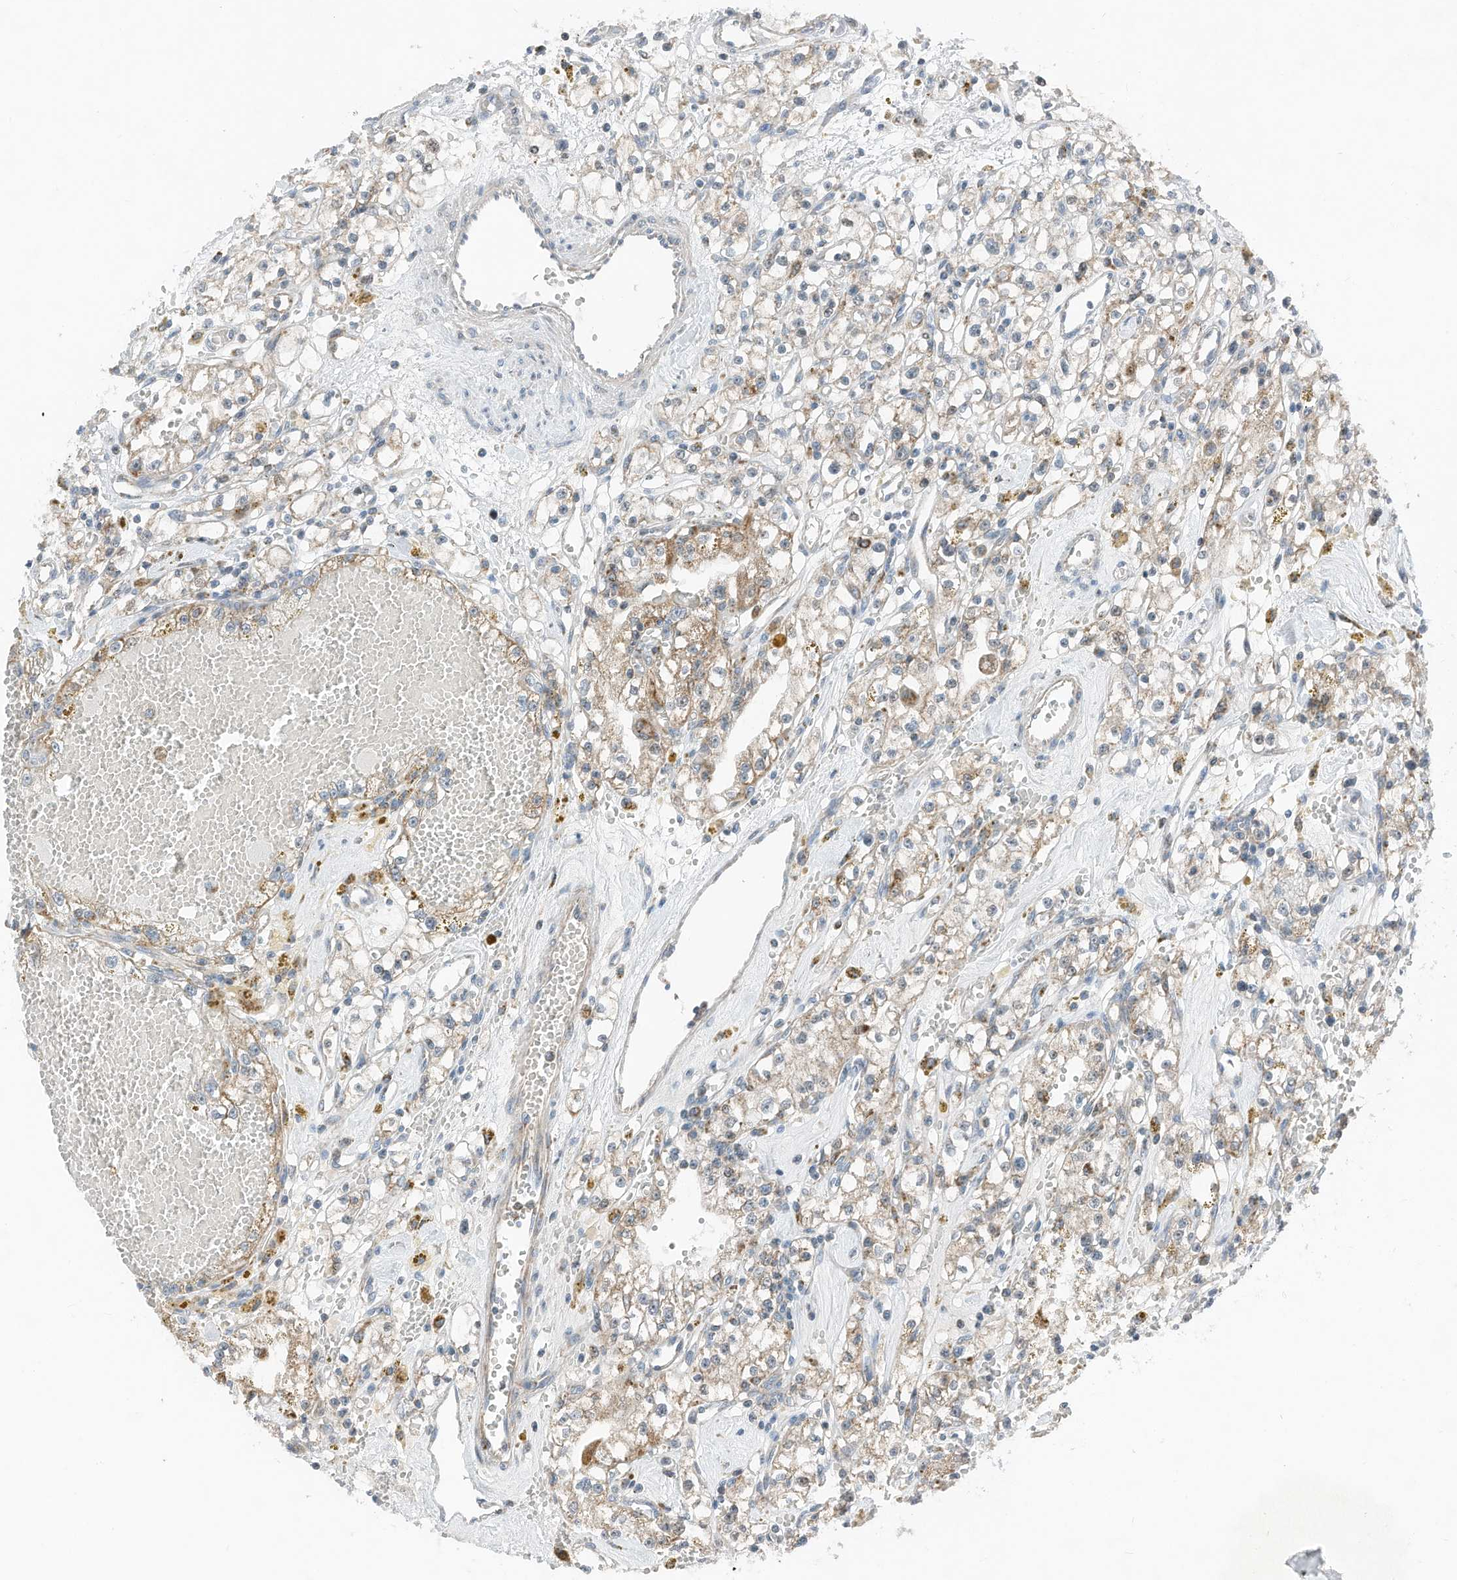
{"staining": {"intensity": "moderate", "quantity": "<25%", "location": "cytoplasmic/membranous"}, "tissue": "renal cancer", "cell_type": "Tumor cells", "image_type": "cancer", "snomed": [{"axis": "morphology", "description": "Adenocarcinoma, NOS"}, {"axis": "topography", "description": "Kidney"}], "caption": "Renal cancer stained with DAB immunohistochemistry (IHC) shows low levels of moderate cytoplasmic/membranous staining in about <25% of tumor cells.", "gene": "RMND1", "patient": {"sex": "male", "age": 56}}